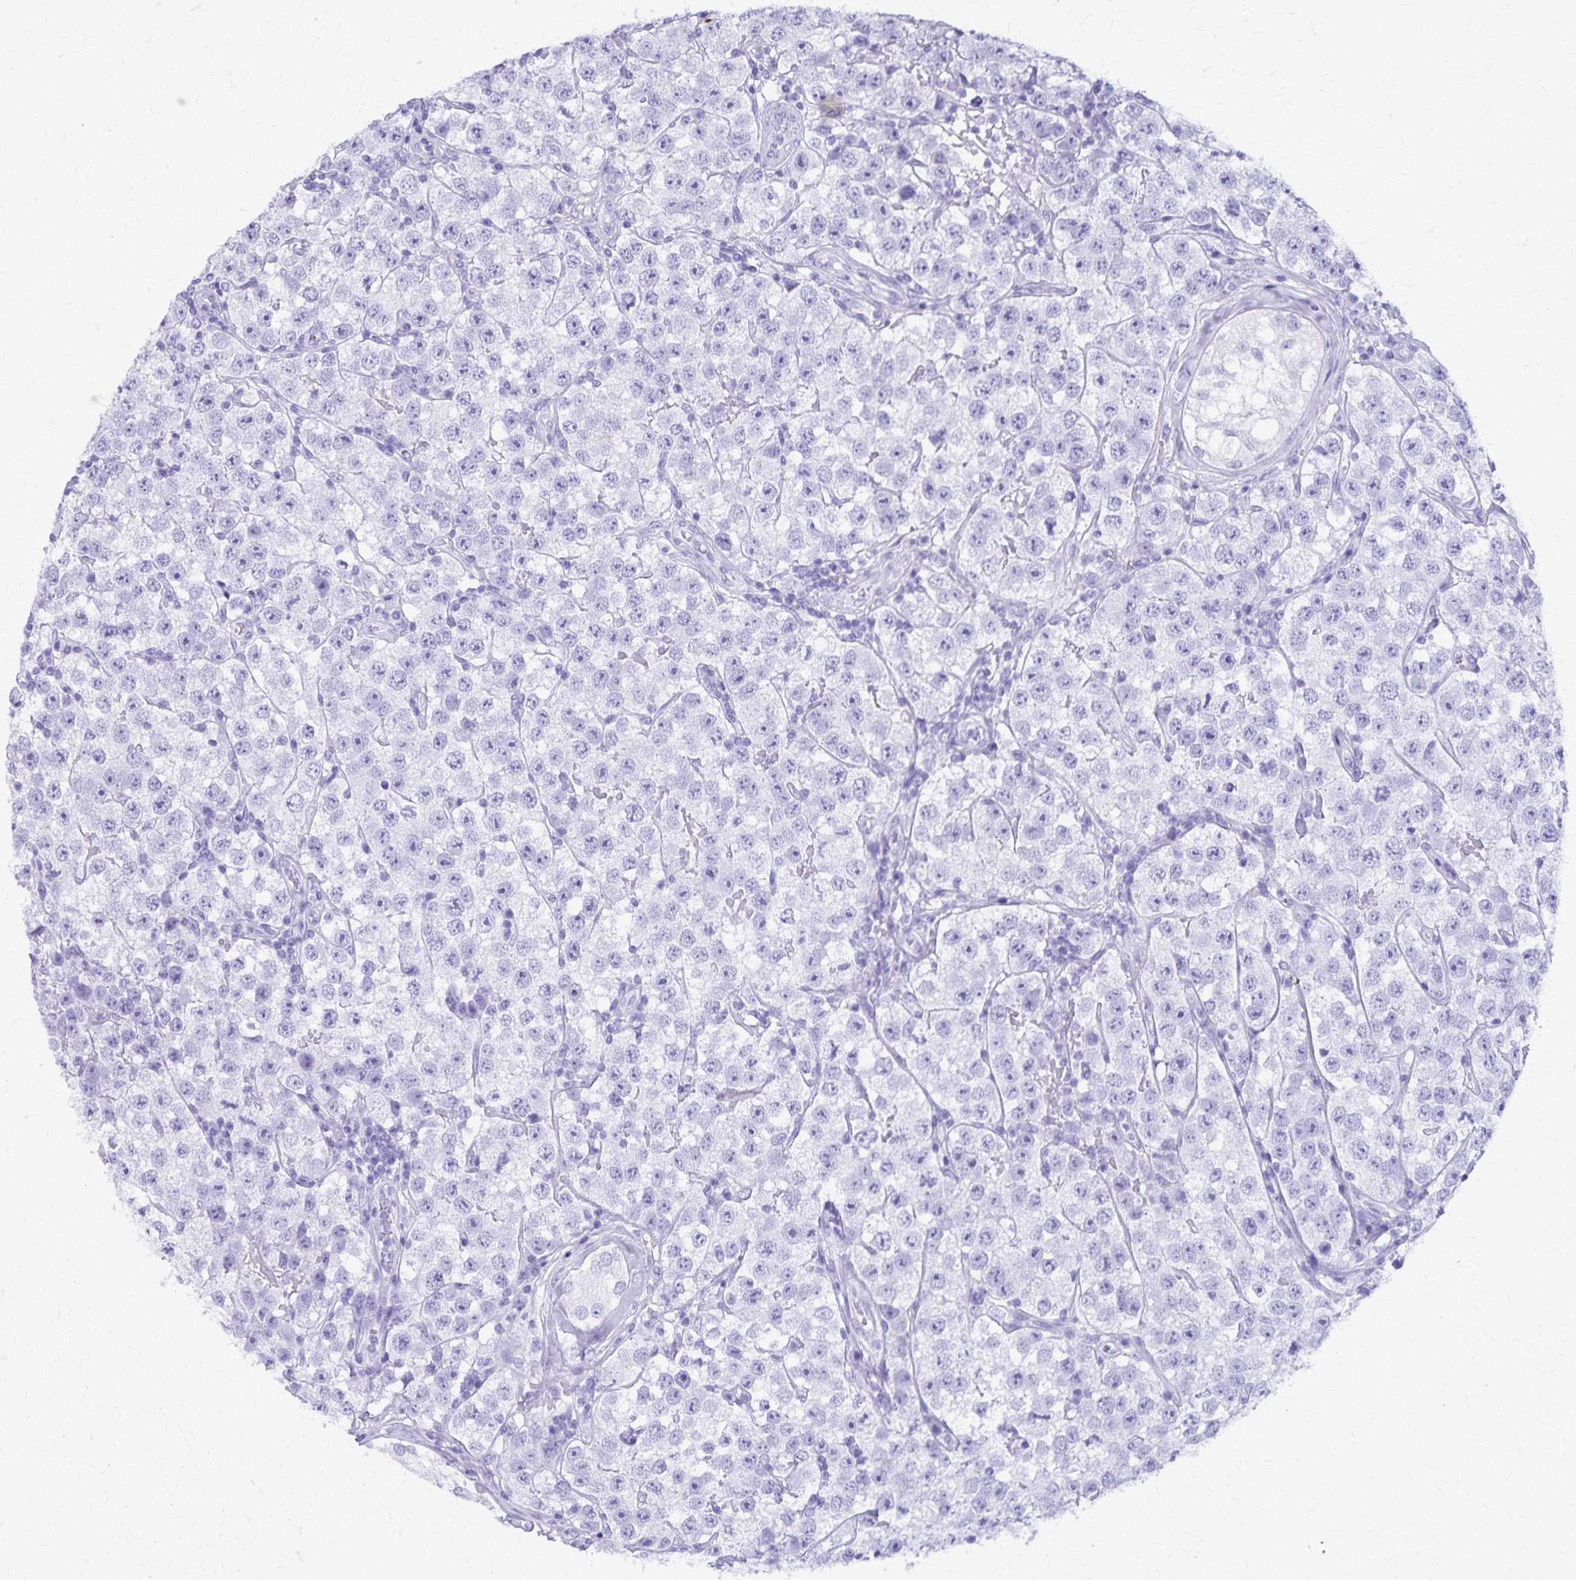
{"staining": {"intensity": "negative", "quantity": "none", "location": "none"}, "tissue": "testis cancer", "cell_type": "Tumor cells", "image_type": "cancer", "snomed": [{"axis": "morphology", "description": "Seminoma, NOS"}, {"axis": "topography", "description": "Testis"}], "caption": "High power microscopy histopathology image of an immunohistochemistry (IHC) photomicrograph of testis cancer (seminoma), revealing no significant expression in tumor cells. The staining is performed using DAB brown chromogen with nuclei counter-stained in using hematoxylin.", "gene": "DEFA5", "patient": {"sex": "male", "age": 34}}